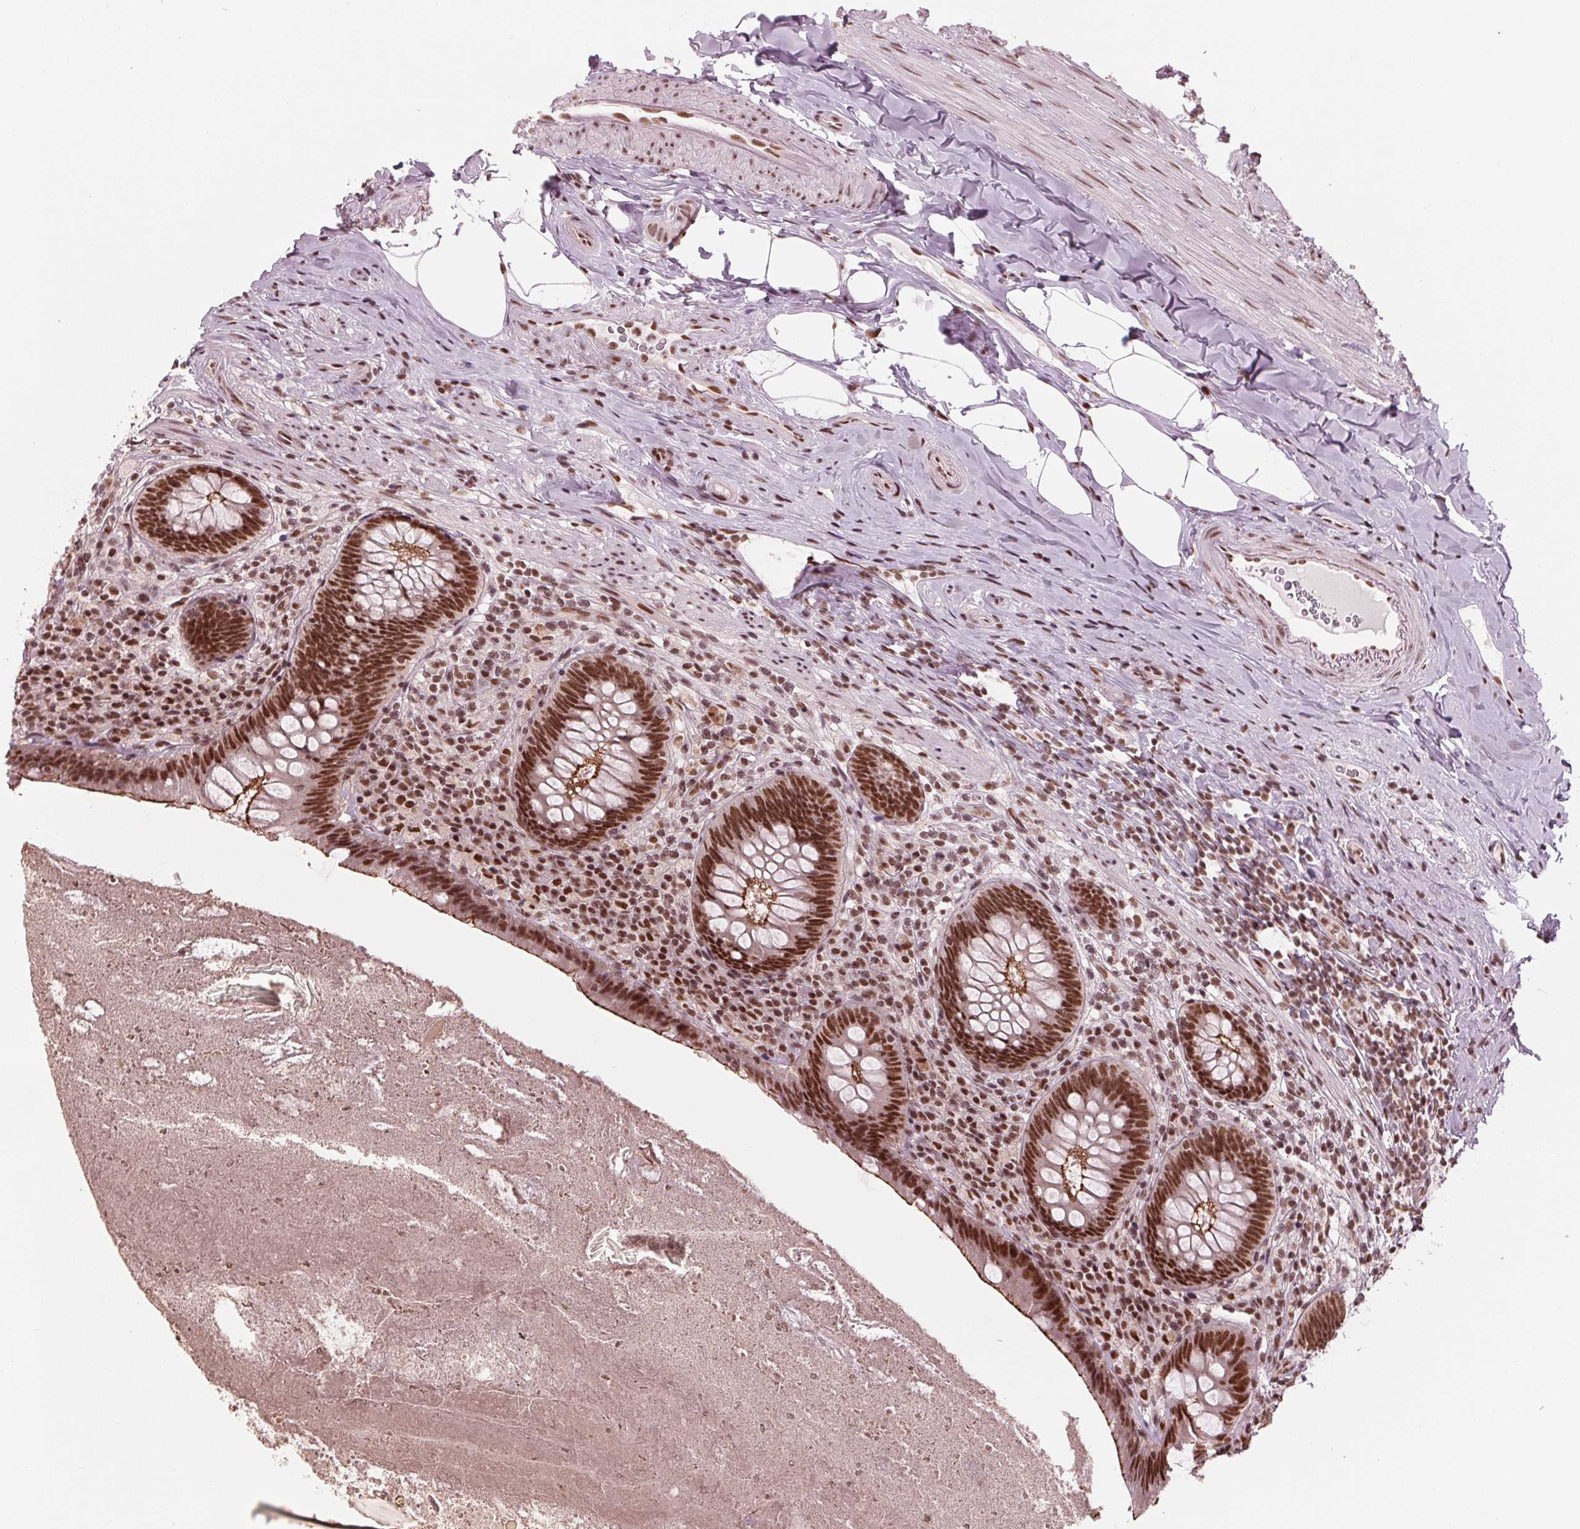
{"staining": {"intensity": "strong", "quantity": ">75%", "location": "cytoplasmic/membranous,nuclear"}, "tissue": "appendix", "cell_type": "Glandular cells", "image_type": "normal", "snomed": [{"axis": "morphology", "description": "Normal tissue, NOS"}, {"axis": "topography", "description": "Appendix"}], "caption": "Normal appendix reveals strong cytoplasmic/membranous,nuclear positivity in about >75% of glandular cells The protein is shown in brown color, while the nuclei are stained blue..", "gene": "LSM2", "patient": {"sex": "male", "age": 47}}